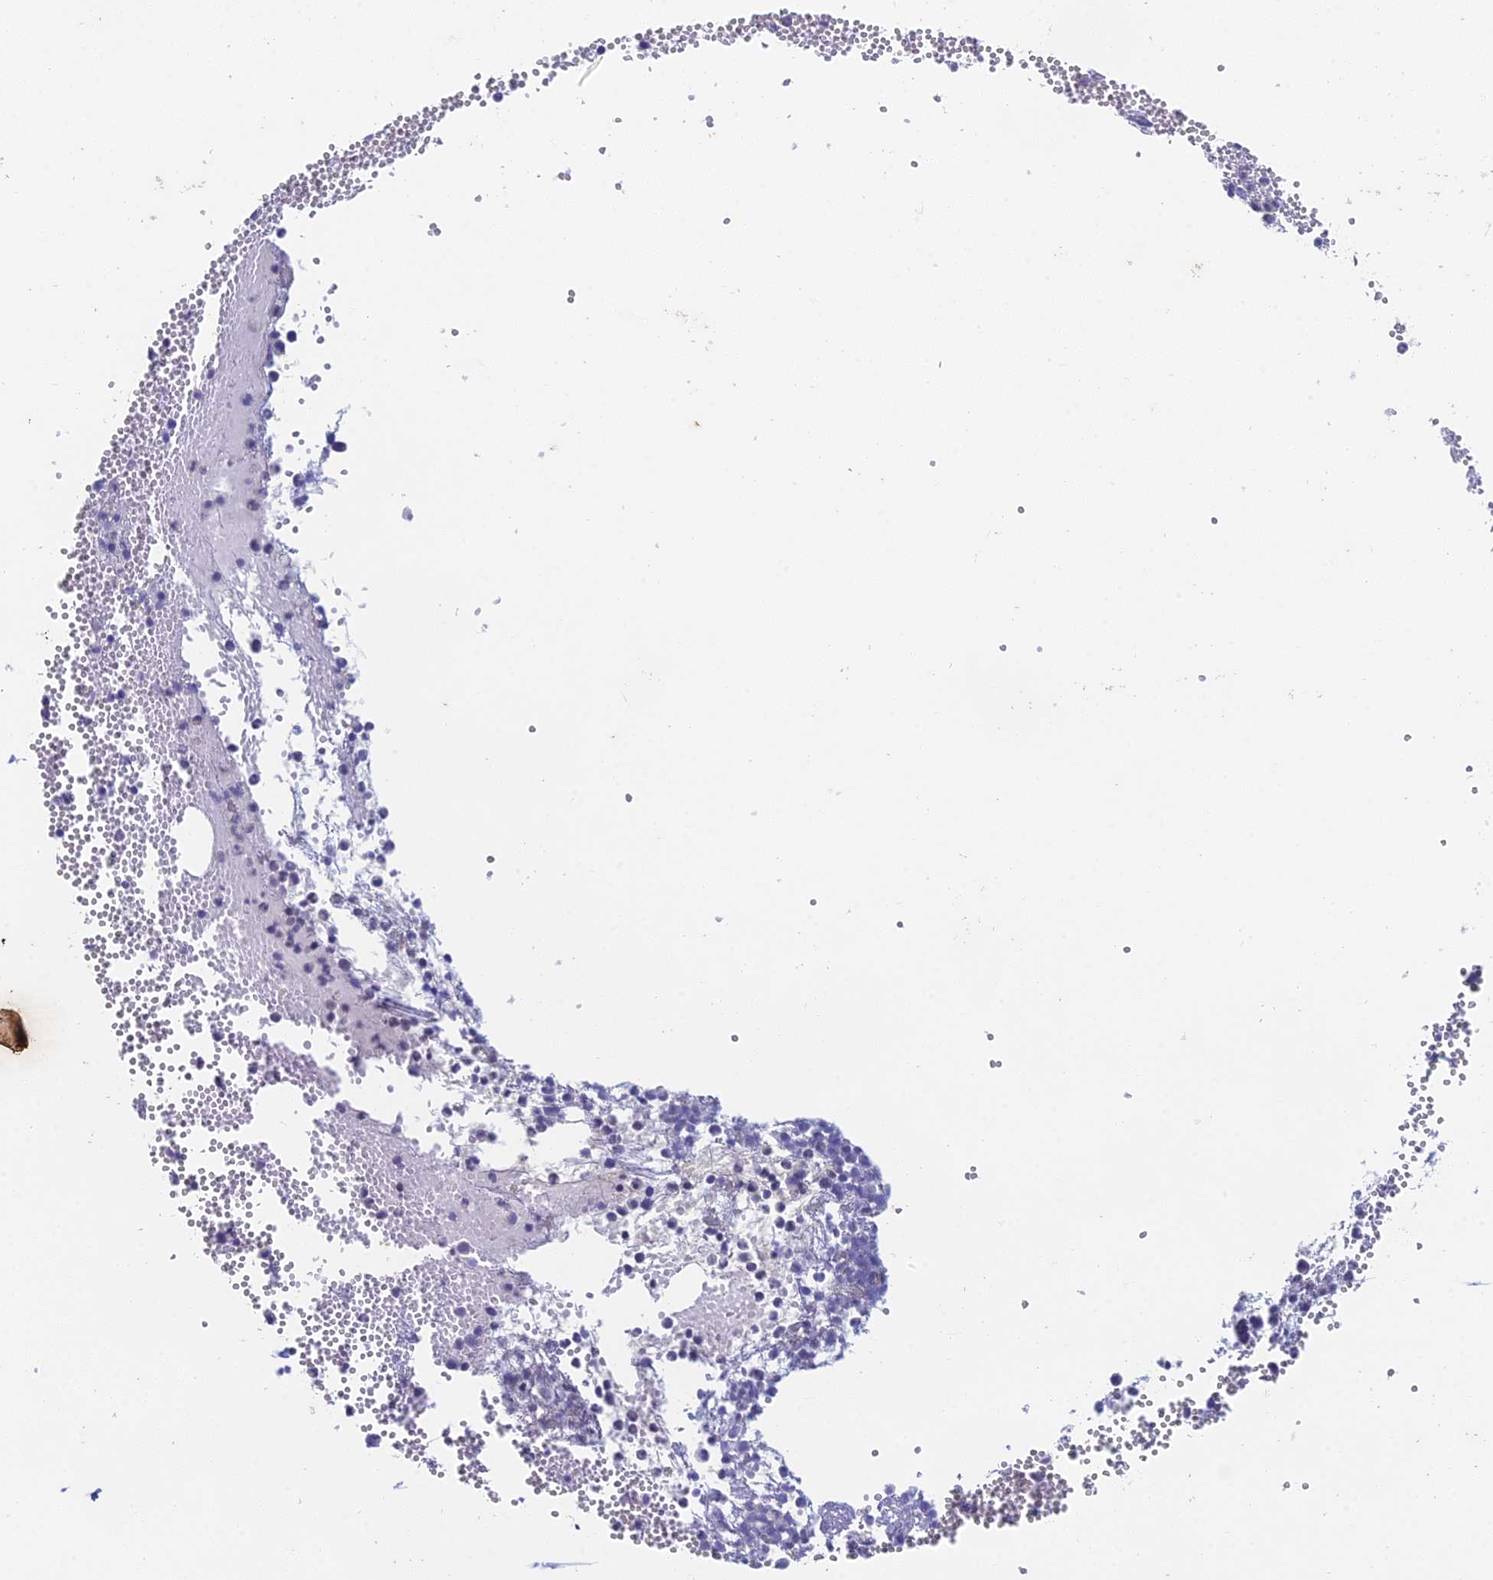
{"staining": {"intensity": "moderate", "quantity": "<25%", "location": "nuclear"}, "tissue": "bone marrow", "cell_type": "Hematopoietic cells", "image_type": "normal", "snomed": [{"axis": "morphology", "description": "Normal tissue, NOS"}, {"axis": "topography", "description": "Bone marrow"}], "caption": "This photomicrograph displays normal bone marrow stained with immunohistochemistry (IHC) to label a protein in brown. The nuclear of hematopoietic cells show moderate positivity for the protein. Nuclei are counter-stained blue.", "gene": "MRPL17", "patient": {"sex": "female", "age": 77}}